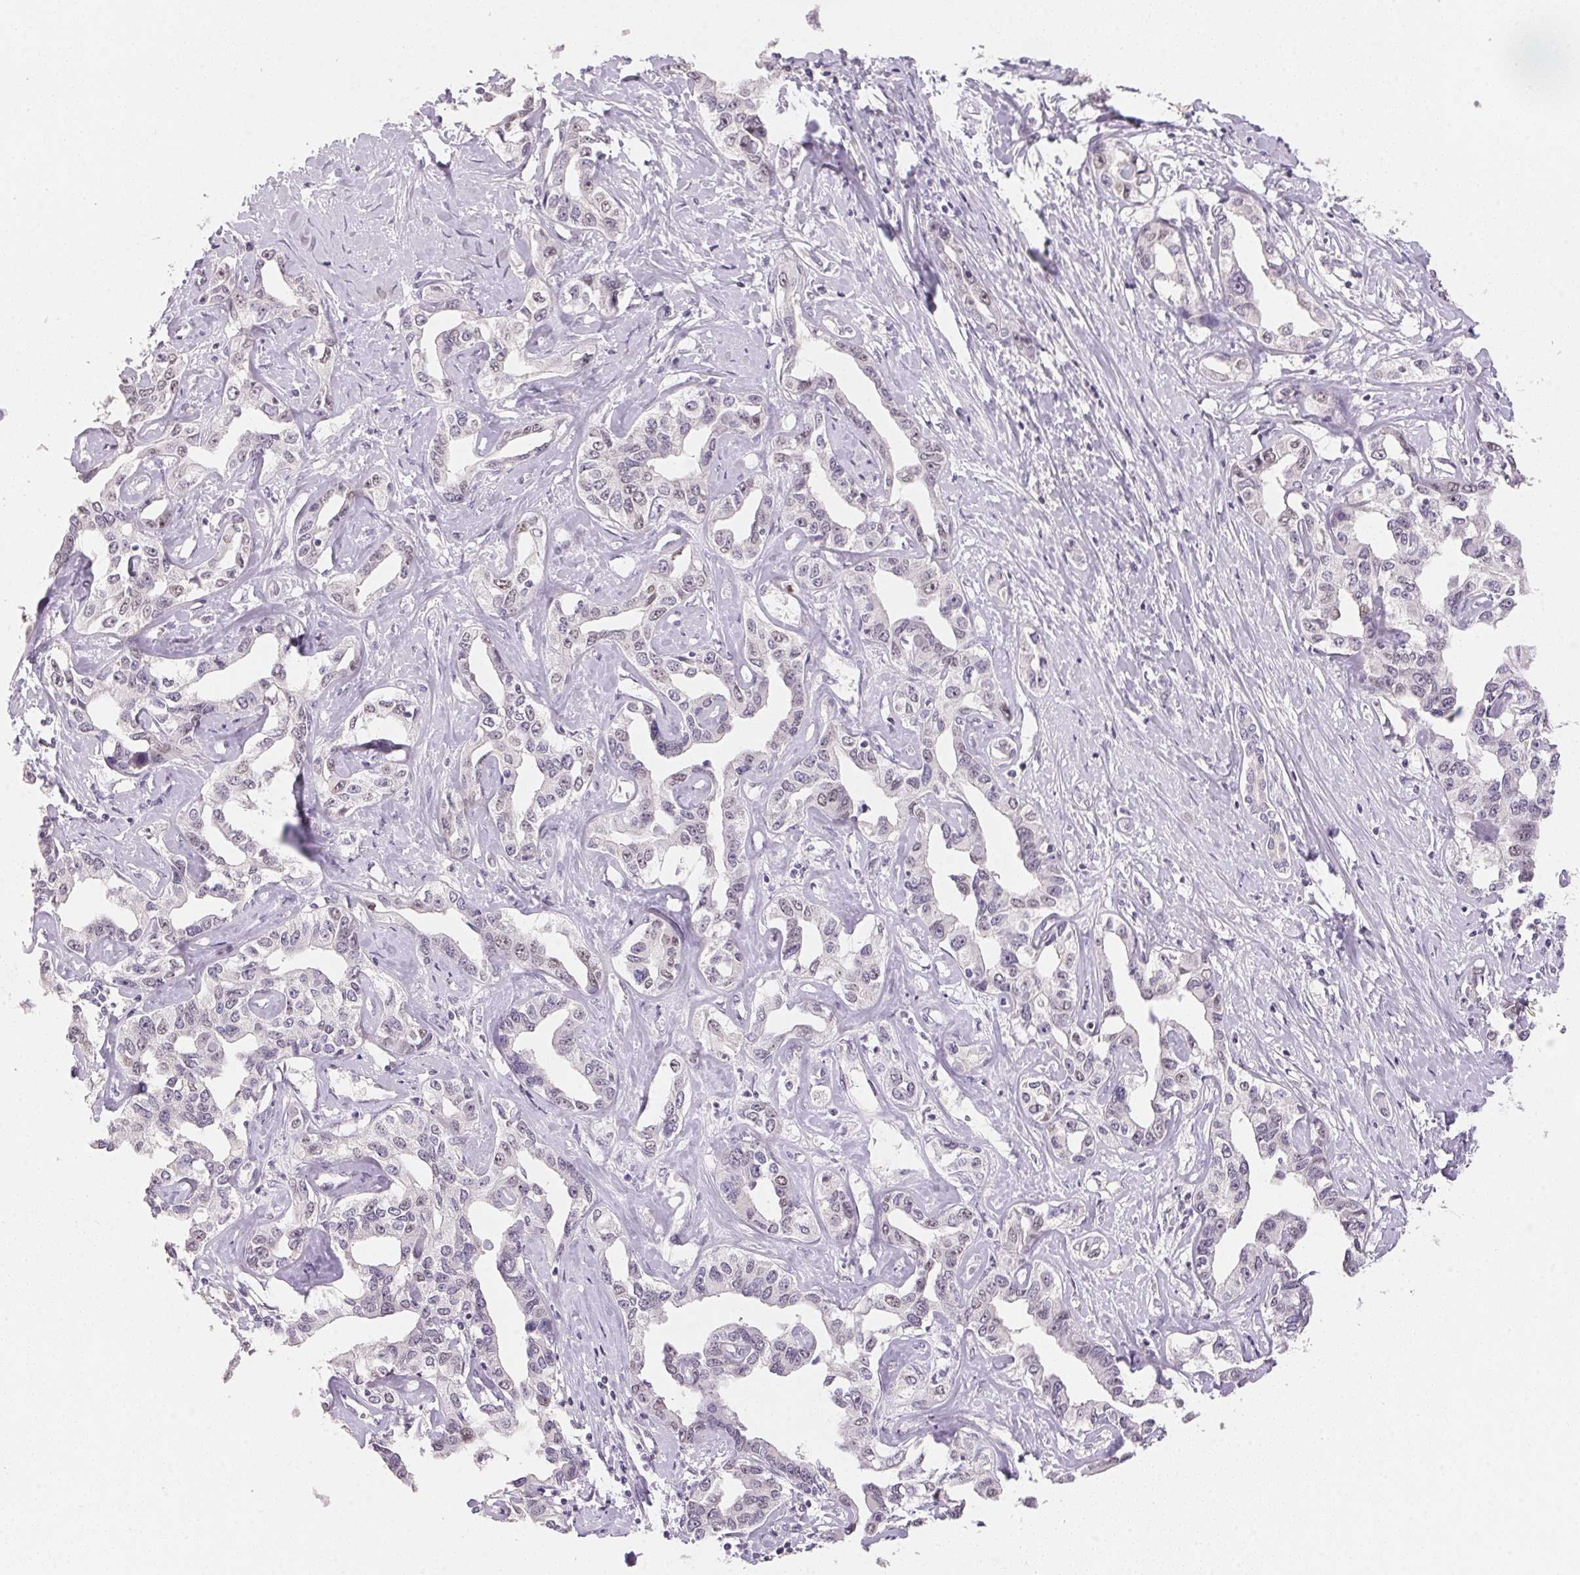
{"staining": {"intensity": "negative", "quantity": "none", "location": "none"}, "tissue": "liver cancer", "cell_type": "Tumor cells", "image_type": "cancer", "snomed": [{"axis": "morphology", "description": "Cholangiocarcinoma"}, {"axis": "topography", "description": "Liver"}], "caption": "High magnification brightfield microscopy of liver cancer stained with DAB (3,3'-diaminobenzidine) (brown) and counterstained with hematoxylin (blue): tumor cells show no significant staining.", "gene": "POLR3G", "patient": {"sex": "male", "age": 59}}